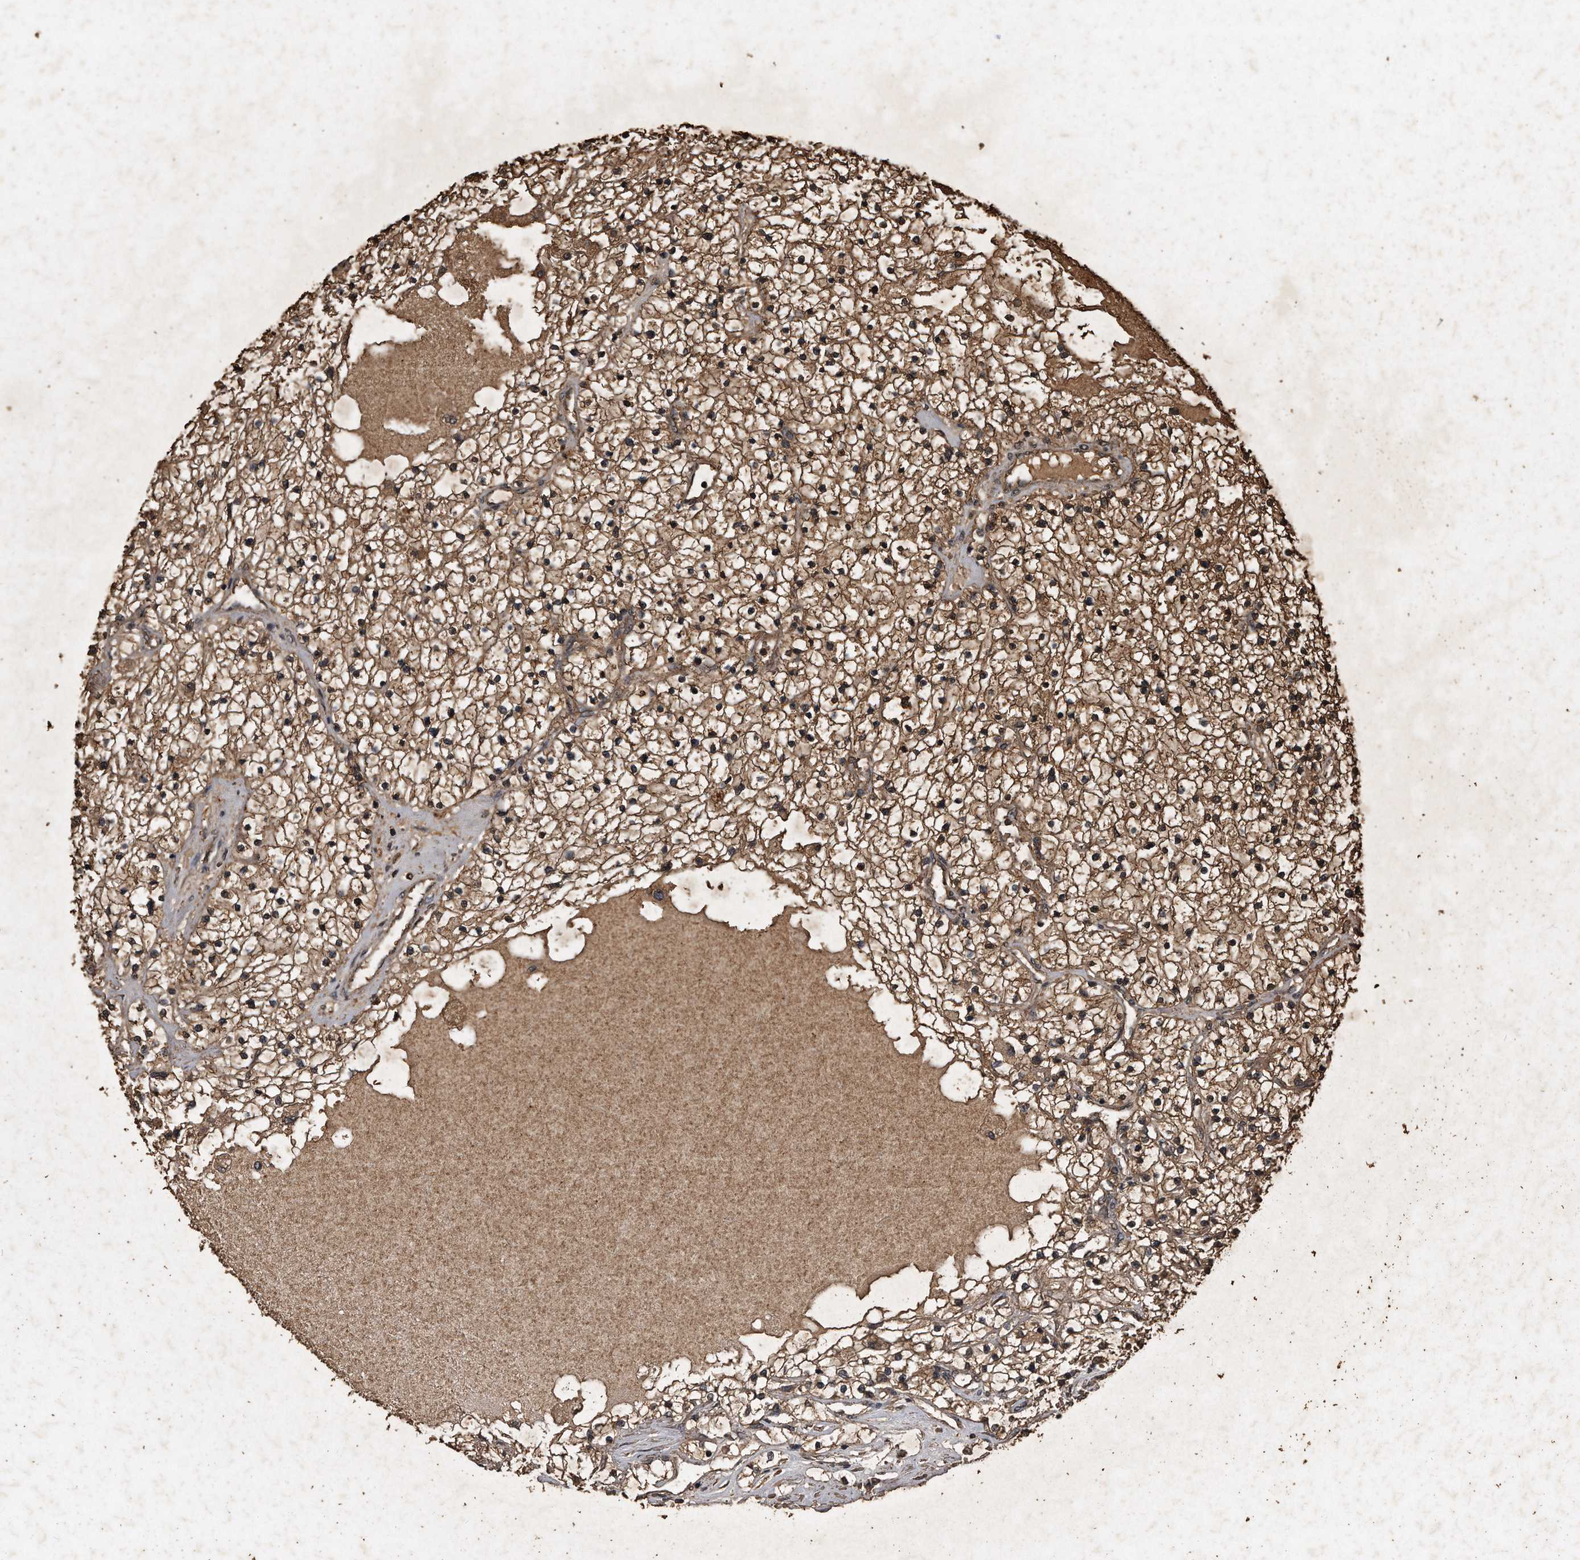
{"staining": {"intensity": "moderate", "quantity": ">75%", "location": "cytoplasmic/membranous"}, "tissue": "renal cancer", "cell_type": "Tumor cells", "image_type": "cancer", "snomed": [{"axis": "morphology", "description": "Adenocarcinoma, NOS"}, {"axis": "topography", "description": "Kidney"}], "caption": "Human renal cancer stained for a protein (brown) displays moderate cytoplasmic/membranous positive expression in approximately >75% of tumor cells.", "gene": "CFLAR", "patient": {"sex": "male", "age": 68}}